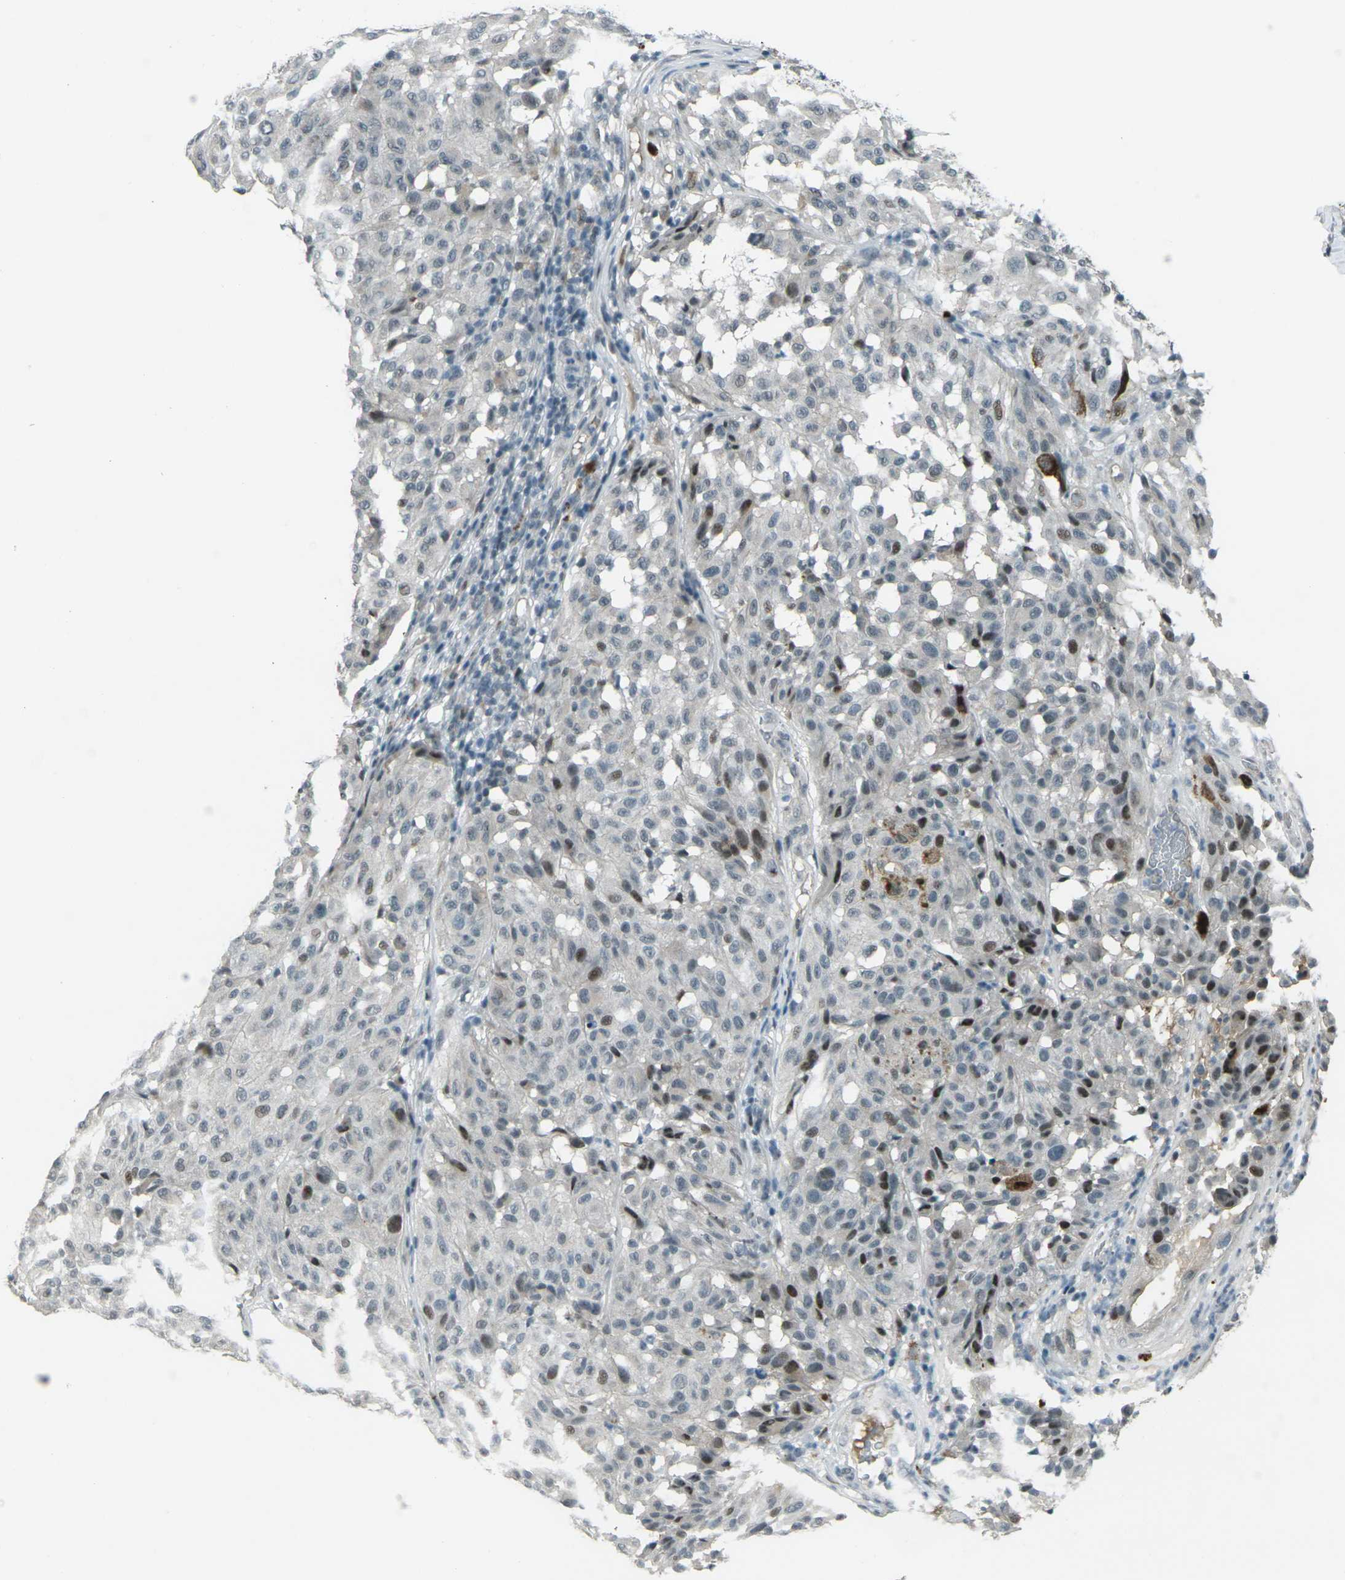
{"staining": {"intensity": "moderate", "quantity": "<25%", "location": "nuclear"}, "tissue": "melanoma", "cell_type": "Tumor cells", "image_type": "cancer", "snomed": [{"axis": "morphology", "description": "Malignant melanoma, NOS"}, {"axis": "topography", "description": "Skin"}], "caption": "Malignant melanoma stained with a brown dye reveals moderate nuclear positive staining in approximately <25% of tumor cells.", "gene": "GPR19", "patient": {"sex": "female", "age": 46}}